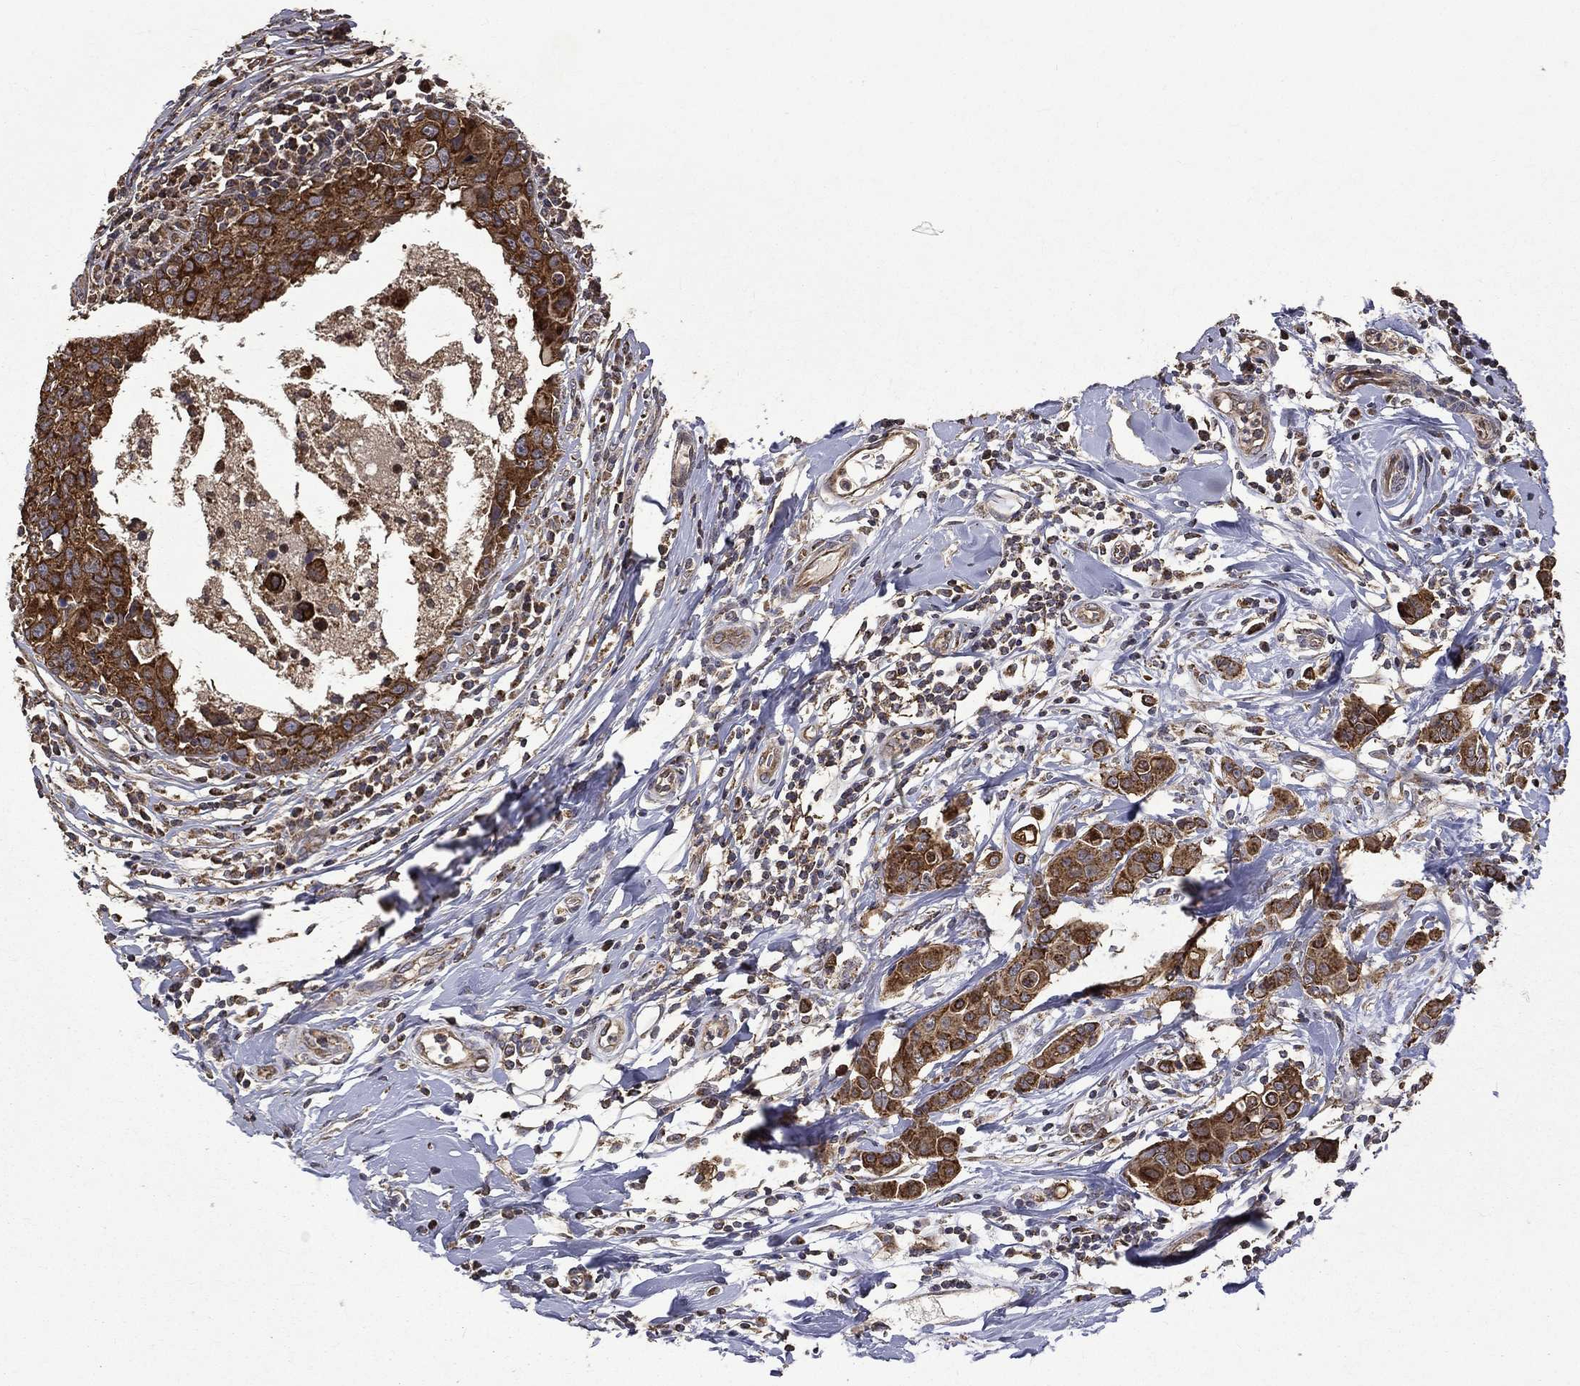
{"staining": {"intensity": "strong", "quantity": ">75%", "location": "cytoplasmic/membranous"}, "tissue": "breast cancer", "cell_type": "Tumor cells", "image_type": "cancer", "snomed": [{"axis": "morphology", "description": "Duct carcinoma"}, {"axis": "topography", "description": "Breast"}], "caption": "About >75% of tumor cells in human invasive ductal carcinoma (breast) demonstrate strong cytoplasmic/membranous protein expression as visualized by brown immunohistochemical staining.", "gene": "RPGR", "patient": {"sex": "female", "age": 27}}